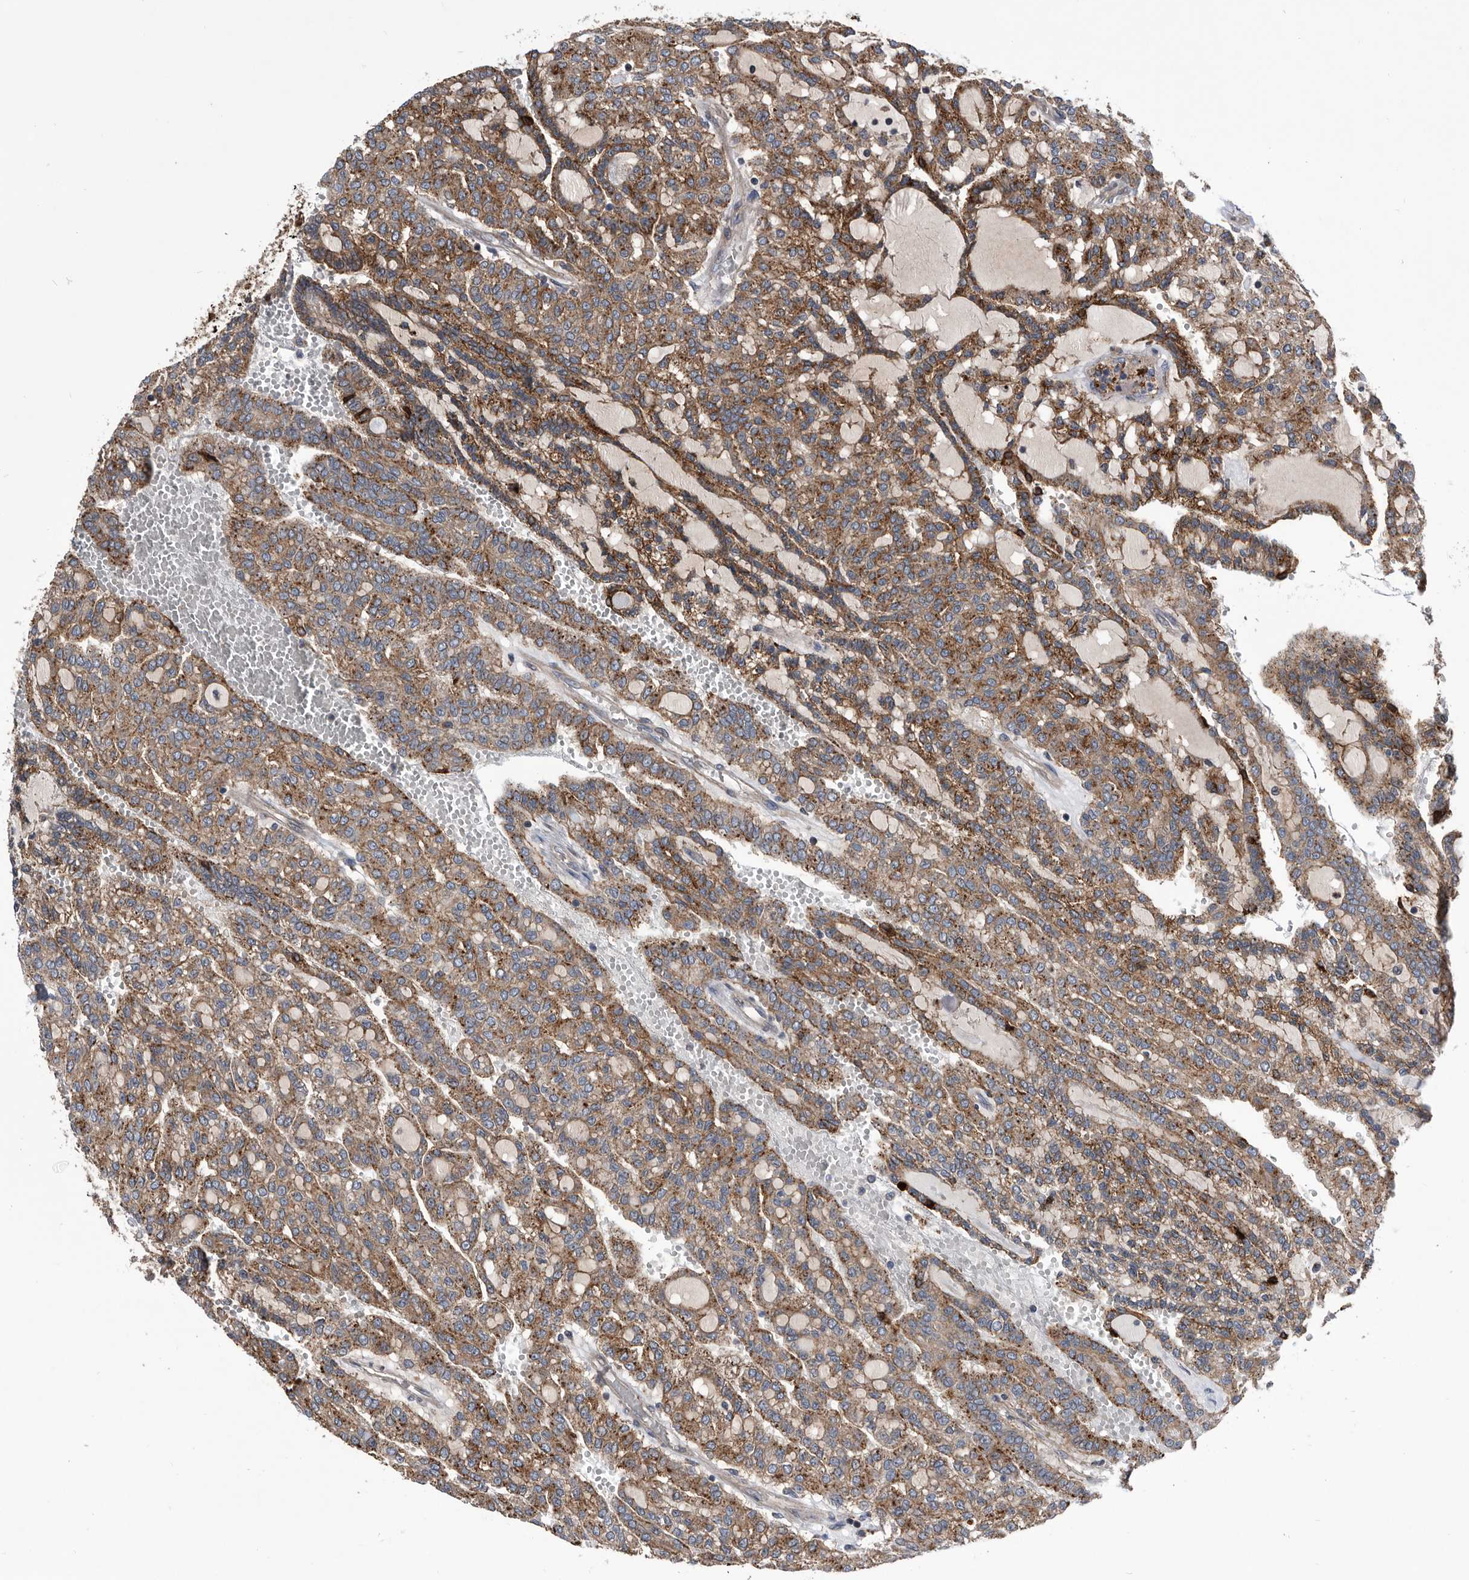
{"staining": {"intensity": "moderate", "quantity": ">75%", "location": "cytoplasmic/membranous"}, "tissue": "renal cancer", "cell_type": "Tumor cells", "image_type": "cancer", "snomed": [{"axis": "morphology", "description": "Adenocarcinoma, NOS"}, {"axis": "topography", "description": "Kidney"}], "caption": "Immunohistochemical staining of human renal cancer (adenocarcinoma) exhibits medium levels of moderate cytoplasmic/membranous protein staining in approximately >75% of tumor cells. Nuclei are stained in blue.", "gene": "BAIAP3", "patient": {"sex": "male", "age": 63}}